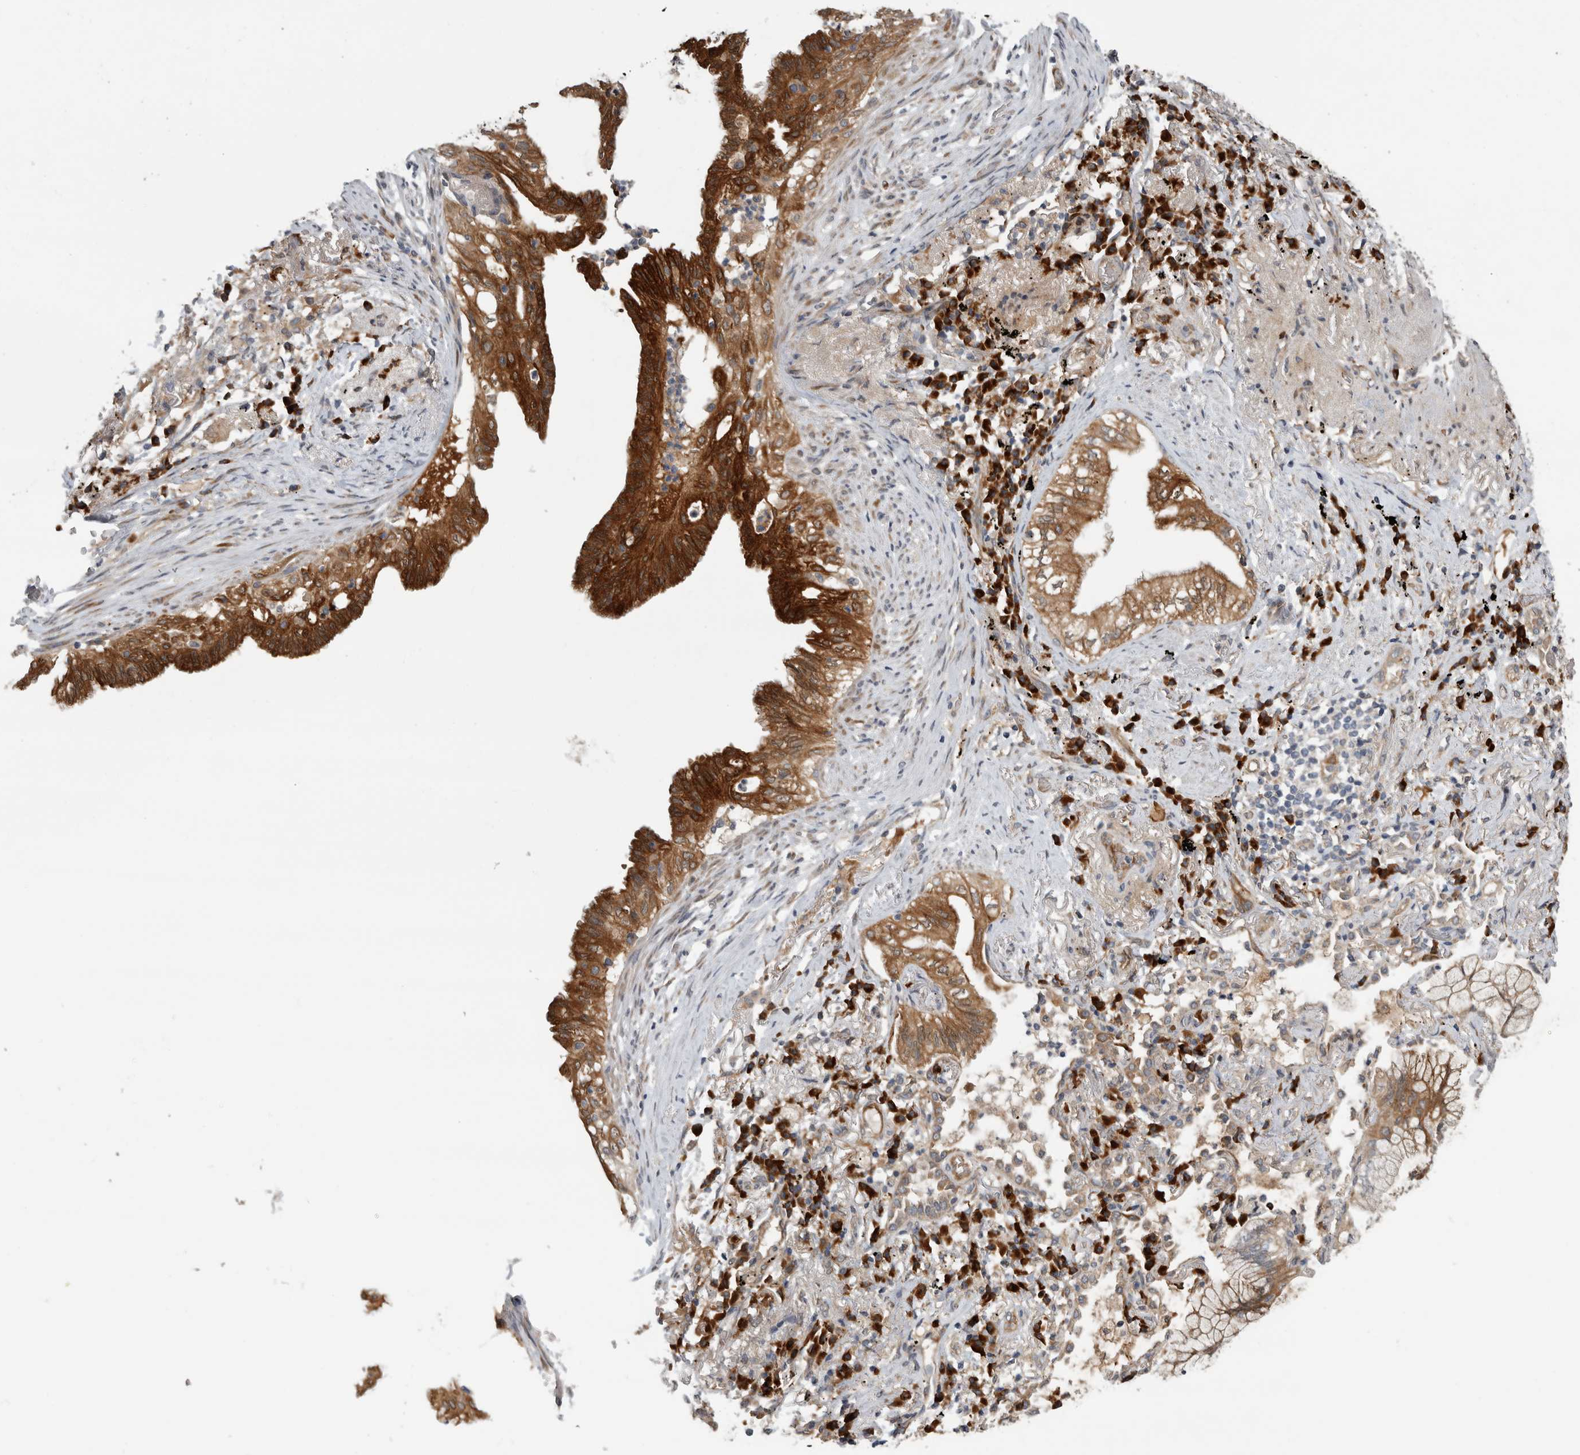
{"staining": {"intensity": "strong", "quantity": ">75%", "location": "cytoplasmic/membranous"}, "tissue": "lung cancer", "cell_type": "Tumor cells", "image_type": "cancer", "snomed": [{"axis": "morphology", "description": "Adenocarcinoma, NOS"}, {"axis": "topography", "description": "Lung"}], "caption": "Strong cytoplasmic/membranous protein expression is appreciated in approximately >75% of tumor cells in lung adenocarcinoma.", "gene": "APOL2", "patient": {"sex": "female", "age": 70}}